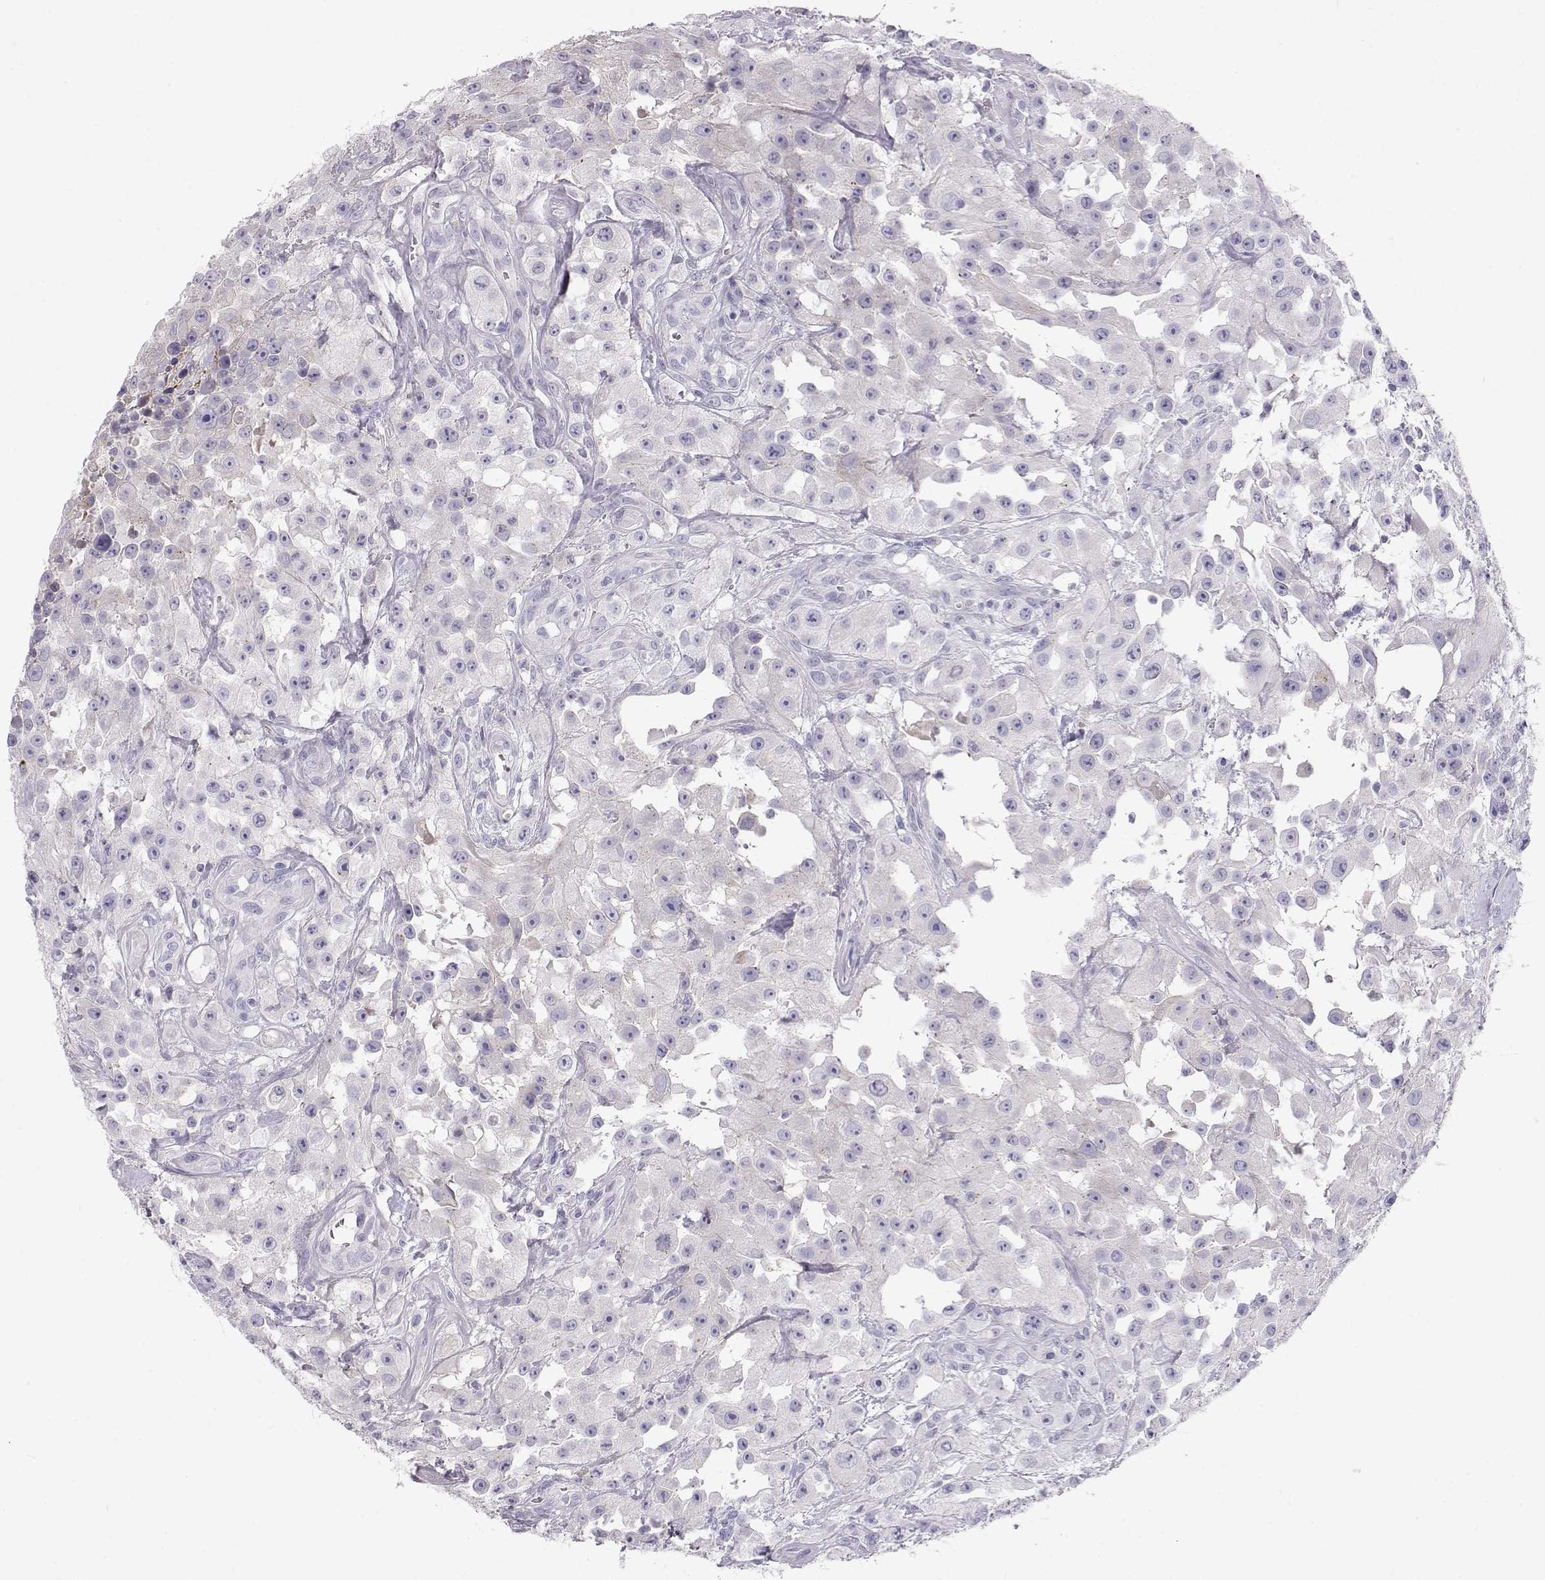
{"staining": {"intensity": "negative", "quantity": "none", "location": "none"}, "tissue": "urothelial cancer", "cell_type": "Tumor cells", "image_type": "cancer", "snomed": [{"axis": "morphology", "description": "Urothelial carcinoma, High grade"}, {"axis": "topography", "description": "Urinary bladder"}], "caption": "High power microscopy histopathology image of an immunohistochemistry (IHC) histopathology image of high-grade urothelial carcinoma, revealing no significant expression in tumor cells.", "gene": "GPR26", "patient": {"sex": "male", "age": 79}}